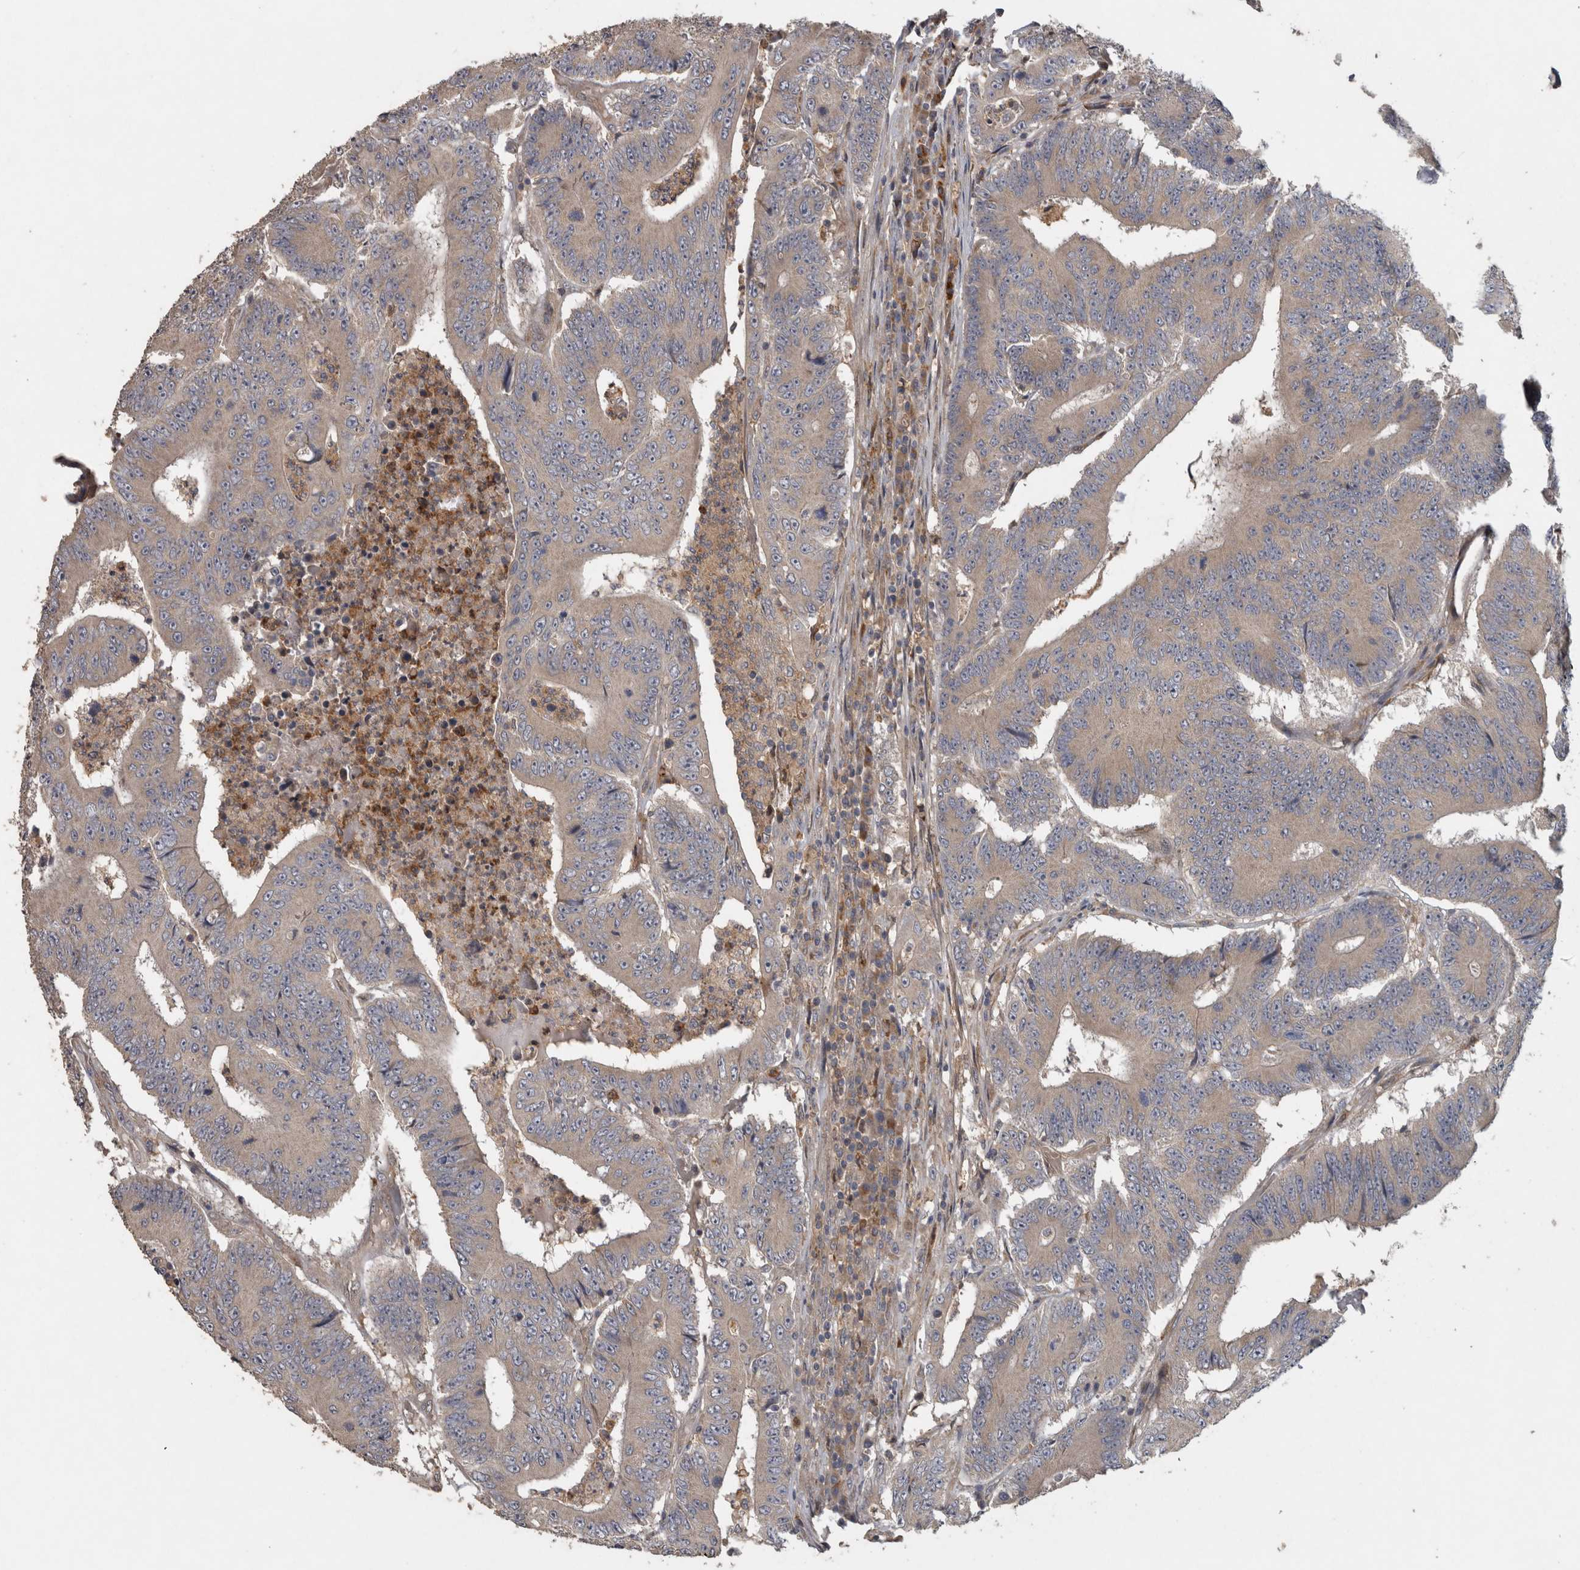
{"staining": {"intensity": "moderate", "quantity": ">75%", "location": "cytoplasmic/membranous"}, "tissue": "colorectal cancer", "cell_type": "Tumor cells", "image_type": "cancer", "snomed": [{"axis": "morphology", "description": "Adenocarcinoma, NOS"}, {"axis": "topography", "description": "Colon"}], "caption": "A medium amount of moderate cytoplasmic/membranous staining is identified in approximately >75% of tumor cells in colorectal cancer tissue. (IHC, brightfield microscopy, high magnification).", "gene": "VEPH1", "patient": {"sex": "male", "age": 83}}